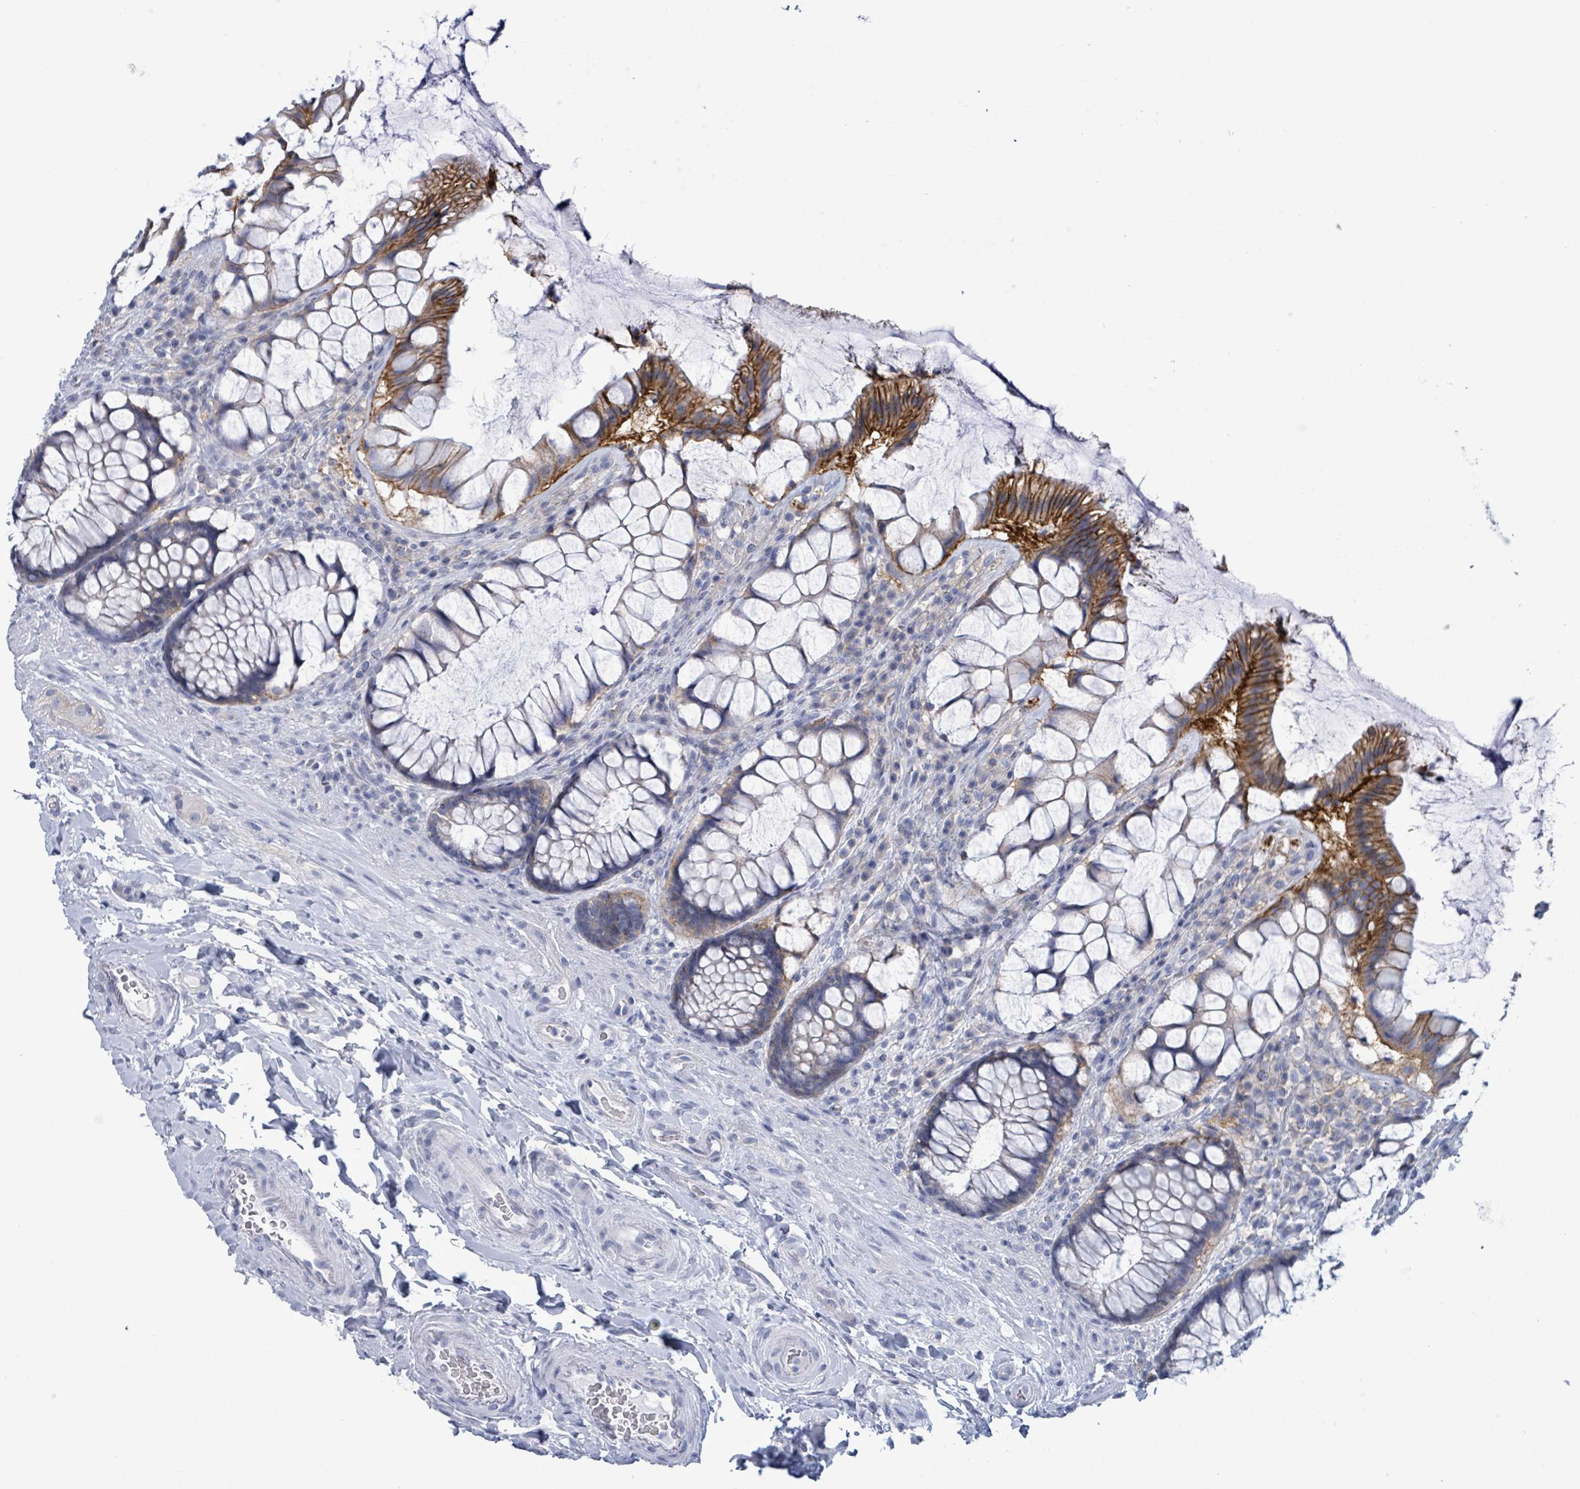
{"staining": {"intensity": "strong", "quantity": "<25%", "location": "cytoplasmic/membranous"}, "tissue": "rectum", "cell_type": "Glandular cells", "image_type": "normal", "snomed": [{"axis": "morphology", "description": "Normal tissue, NOS"}, {"axis": "topography", "description": "Rectum"}], "caption": "Immunohistochemistry (DAB) staining of unremarkable rectum demonstrates strong cytoplasmic/membranous protein expression in about <25% of glandular cells.", "gene": "BSG", "patient": {"sex": "female", "age": 58}}